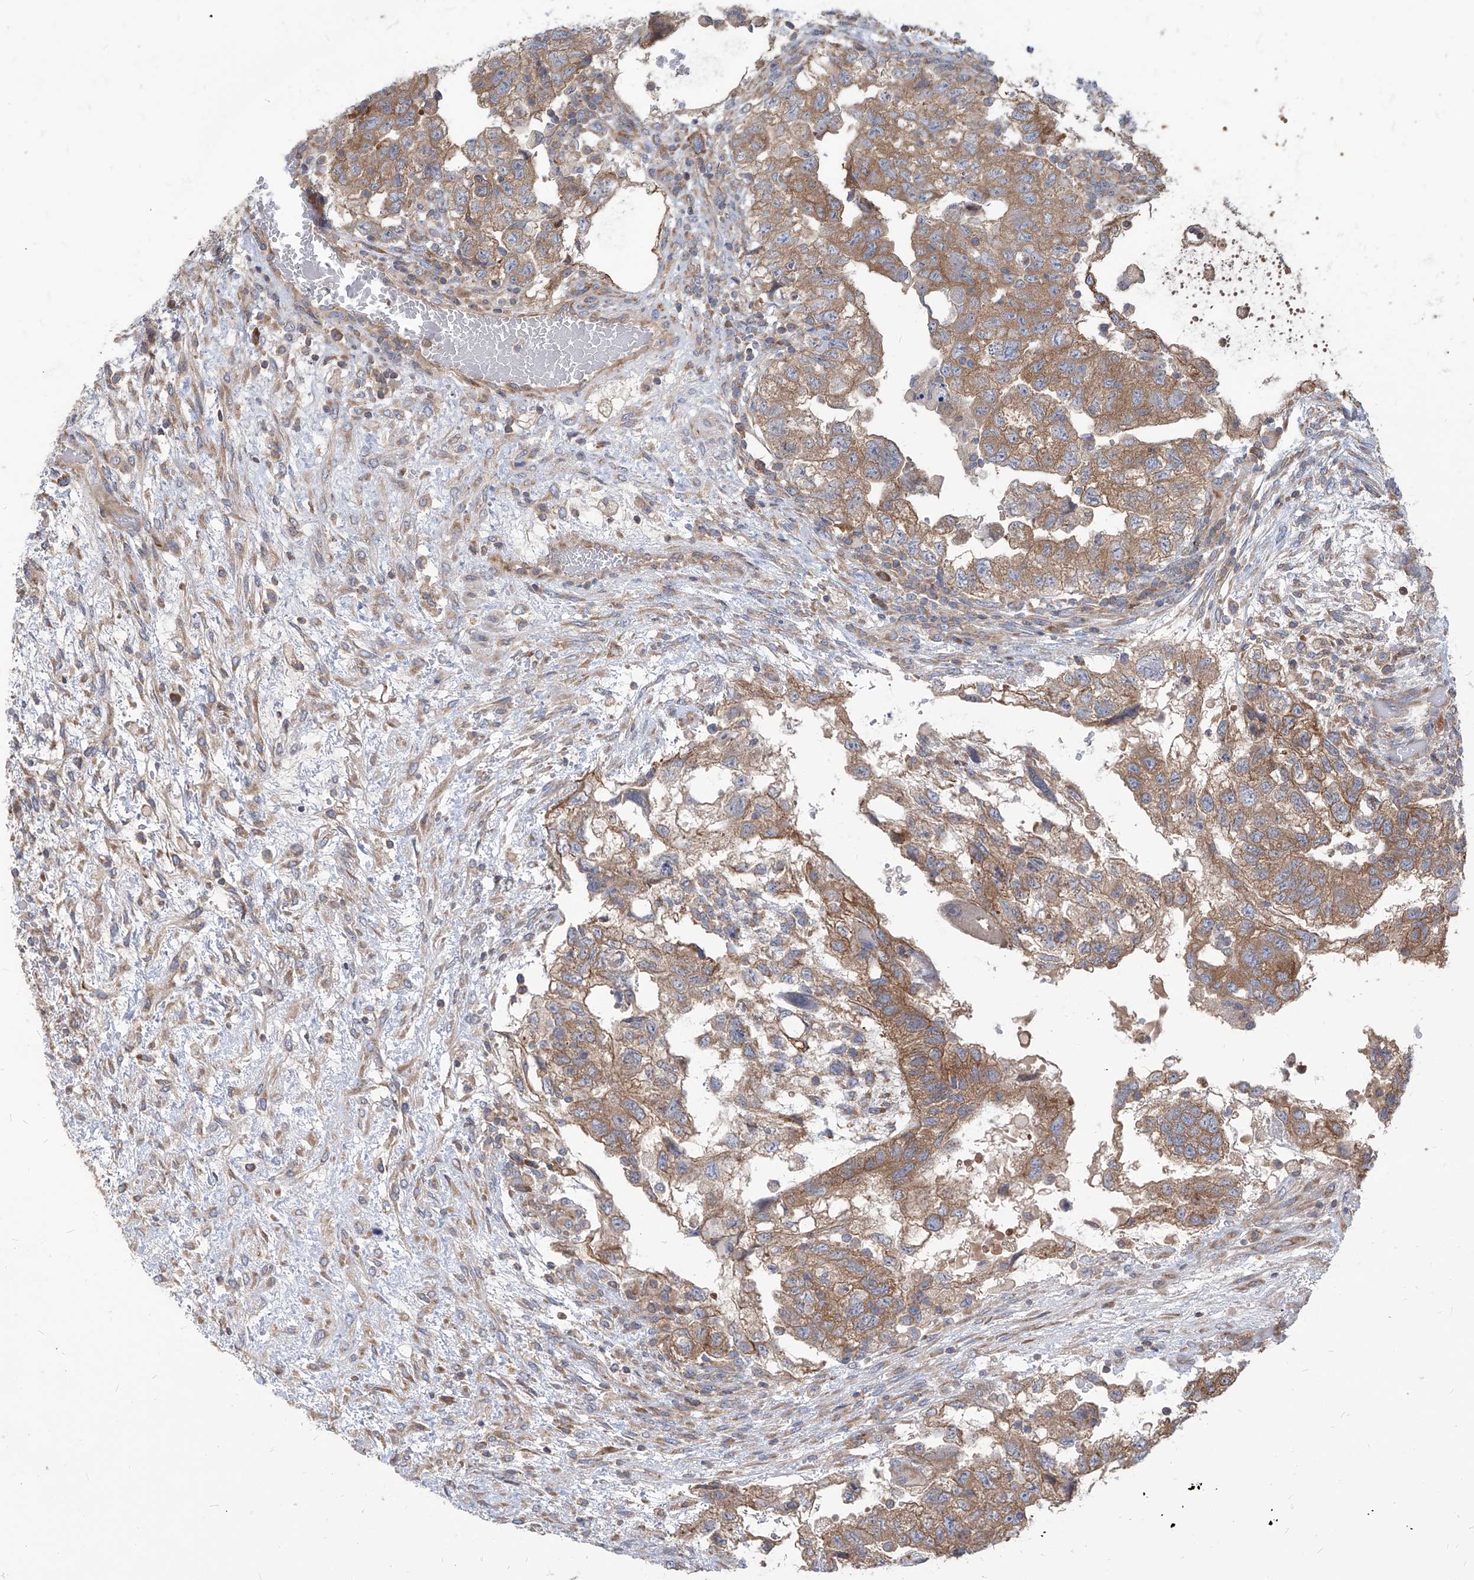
{"staining": {"intensity": "moderate", "quantity": ">75%", "location": "cytoplasmic/membranous"}, "tissue": "testis cancer", "cell_type": "Tumor cells", "image_type": "cancer", "snomed": [{"axis": "morphology", "description": "Carcinoma, Embryonal, NOS"}, {"axis": "topography", "description": "Testis"}], "caption": "A high-resolution micrograph shows IHC staining of testis embryonal carcinoma, which shows moderate cytoplasmic/membranous staining in about >75% of tumor cells.", "gene": "FAM83B", "patient": {"sex": "male", "age": 36}}